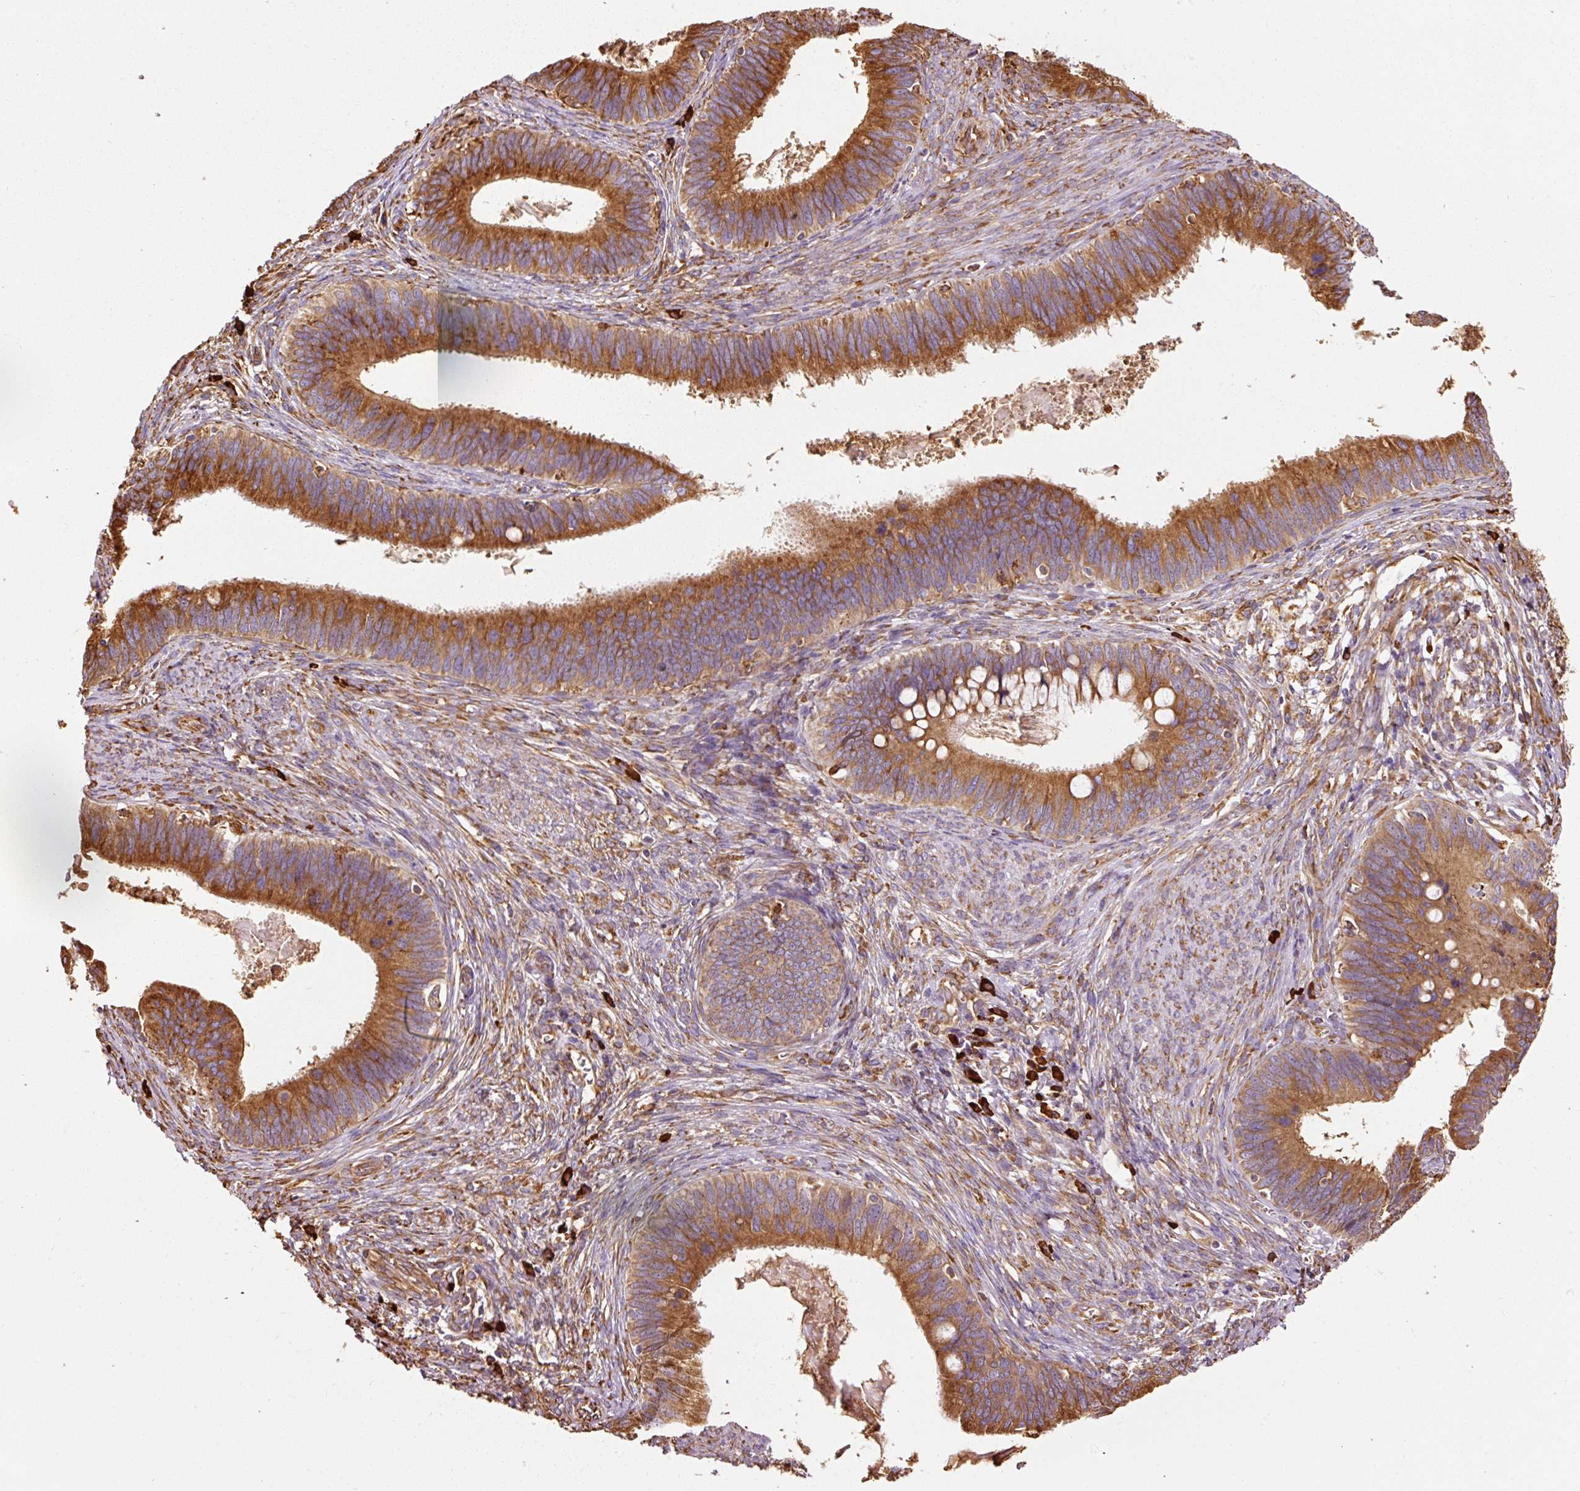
{"staining": {"intensity": "strong", "quantity": ">75%", "location": "cytoplasmic/membranous"}, "tissue": "cervical cancer", "cell_type": "Tumor cells", "image_type": "cancer", "snomed": [{"axis": "morphology", "description": "Adenocarcinoma, NOS"}, {"axis": "topography", "description": "Cervix"}], "caption": "High-magnification brightfield microscopy of adenocarcinoma (cervical) stained with DAB (3,3'-diaminobenzidine) (brown) and counterstained with hematoxylin (blue). tumor cells exhibit strong cytoplasmic/membranous expression is seen in about>75% of cells. Nuclei are stained in blue.", "gene": "KLC1", "patient": {"sex": "female", "age": 42}}